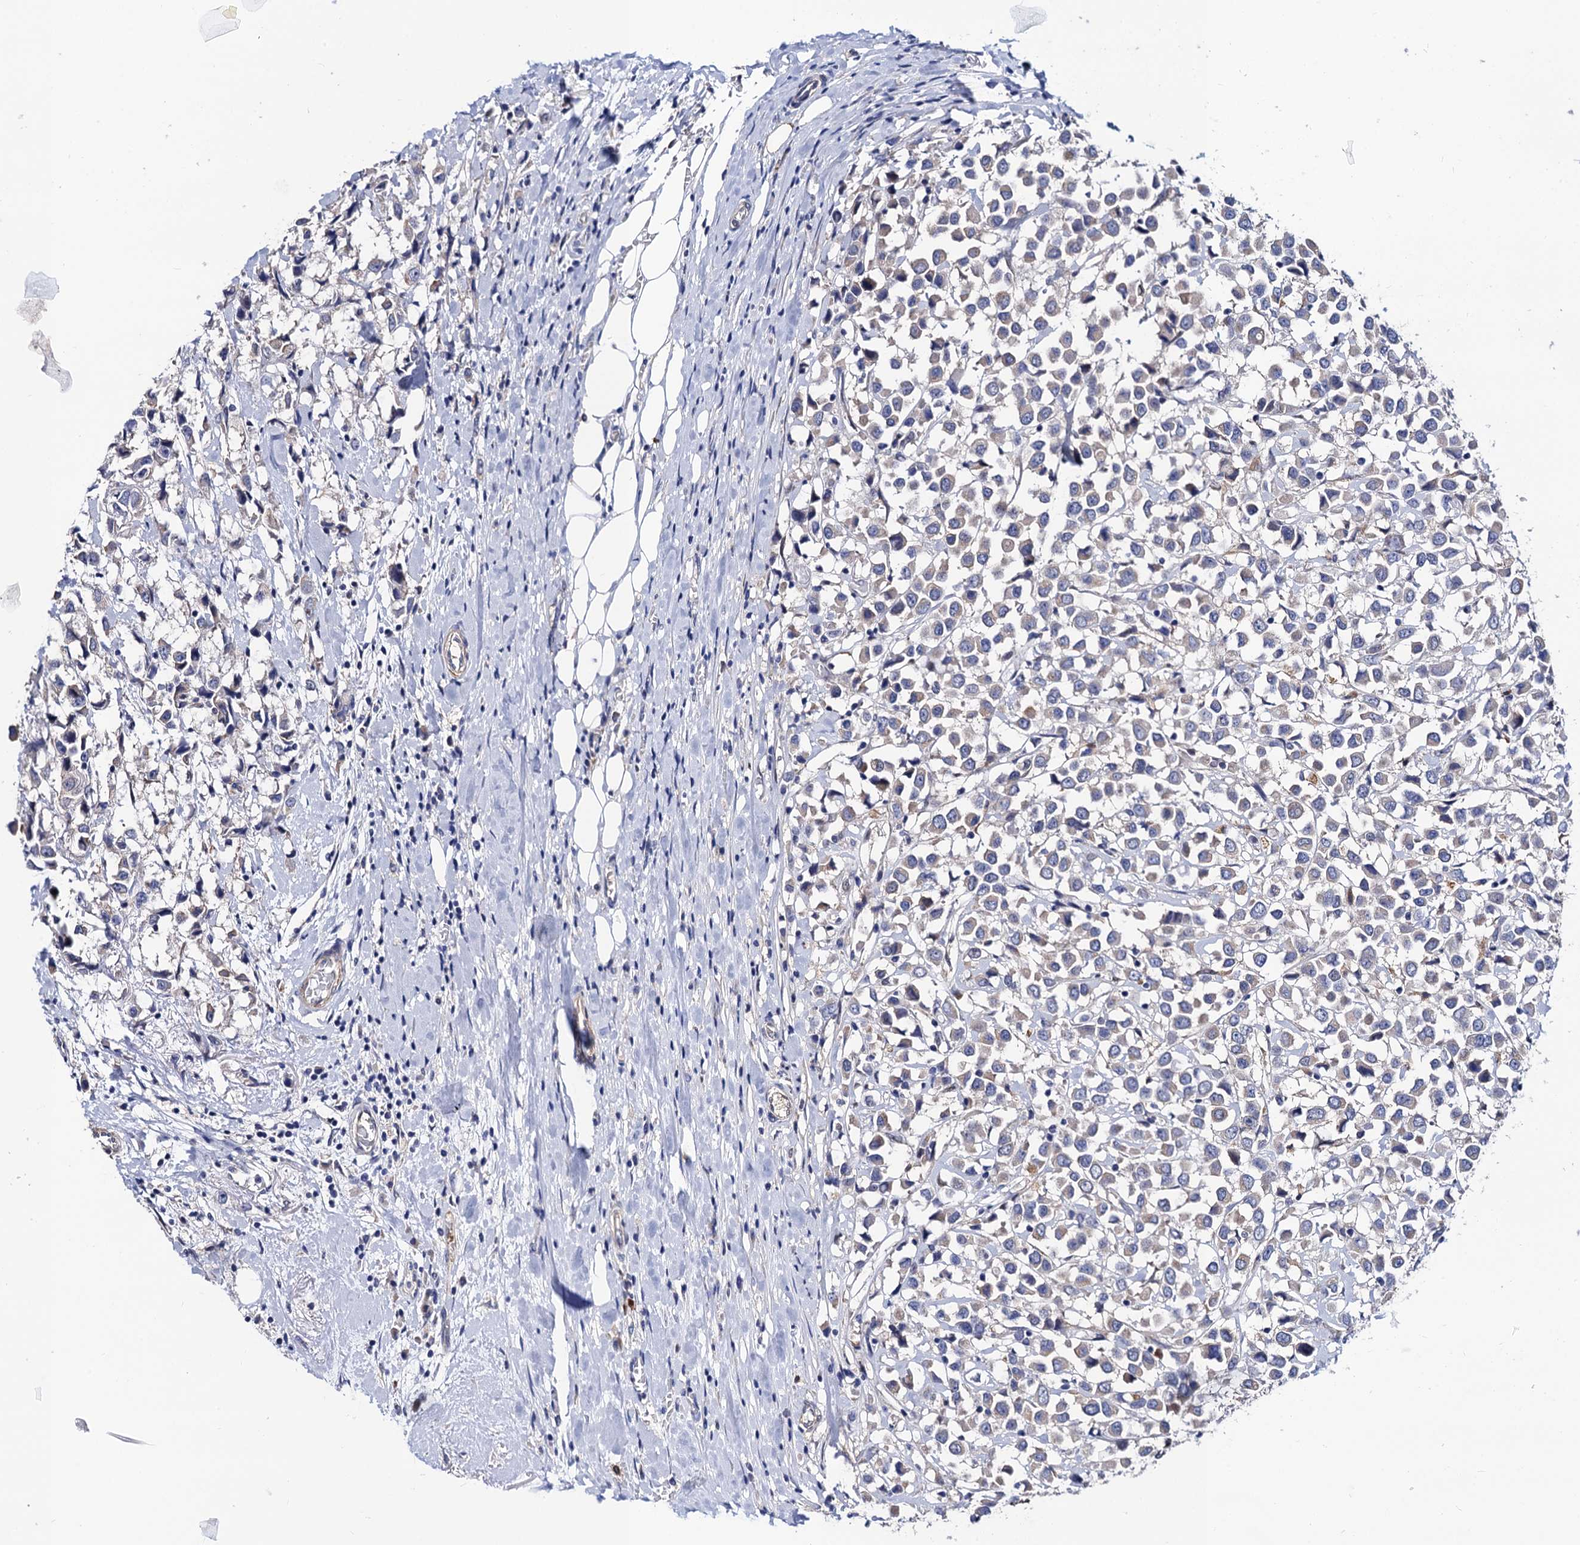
{"staining": {"intensity": "negative", "quantity": "none", "location": "none"}, "tissue": "breast cancer", "cell_type": "Tumor cells", "image_type": "cancer", "snomed": [{"axis": "morphology", "description": "Duct carcinoma"}, {"axis": "topography", "description": "Breast"}], "caption": "Tumor cells are negative for brown protein staining in breast invasive ductal carcinoma. Nuclei are stained in blue.", "gene": "ZDHHC18", "patient": {"sex": "female", "age": 61}}